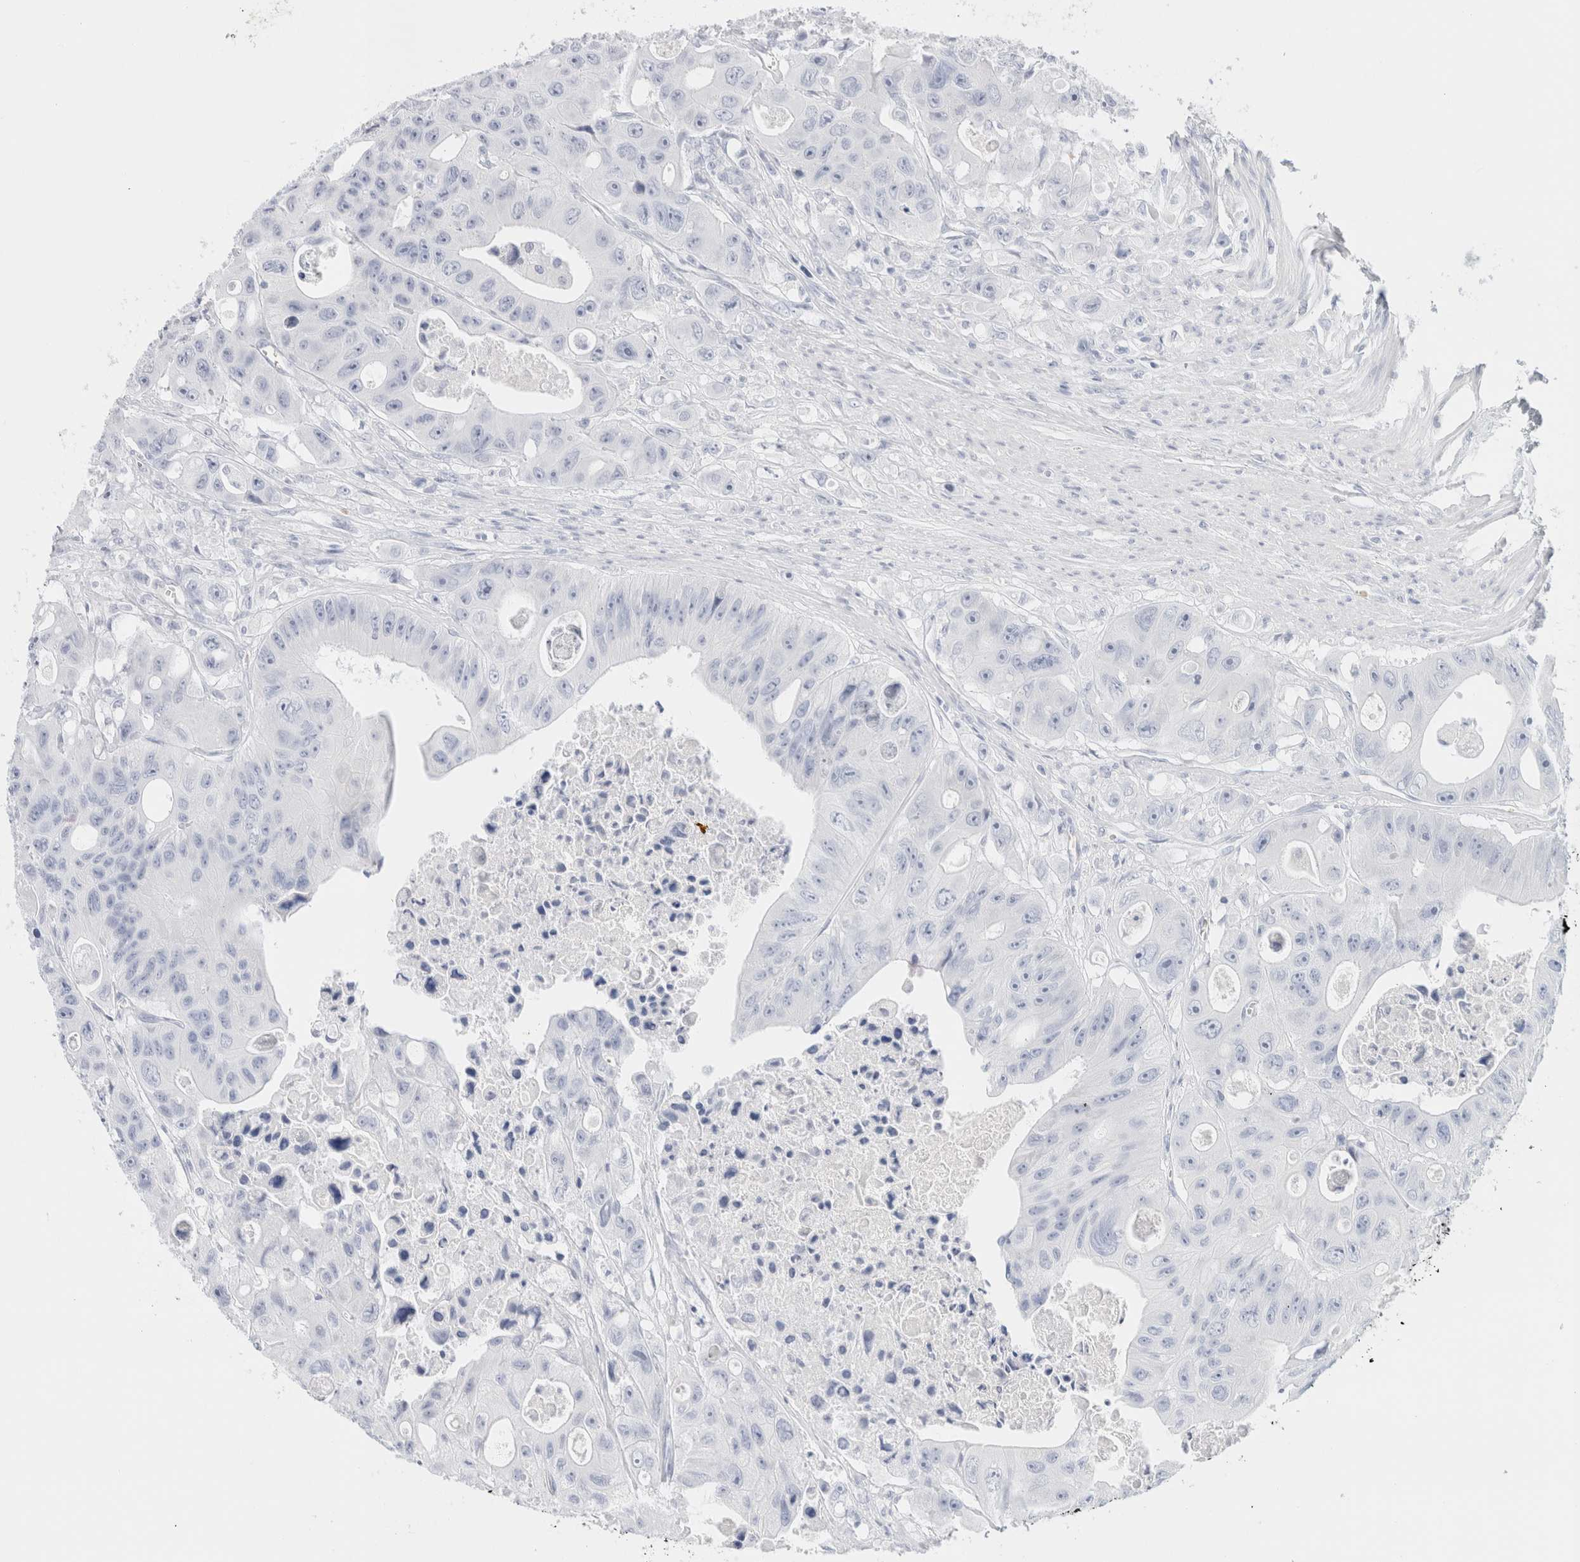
{"staining": {"intensity": "negative", "quantity": "none", "location": "none"}, "tissue": "colorectal cancer", "cell_type": "Tumor cells", "image_type": "cancer", "snomed": [{"axis": "morphology", "description": "Adenocarcinoma, NOS"}, {"axis": "topography", "description": "Colon"}], "caption": "This is a image of immunohistochemistry staining of colorectal cancer (adenocarcinoma), which shows no expression in tumor cells.", "gene": "ARG1", "patient": {"sex": "female", "age": 46}}